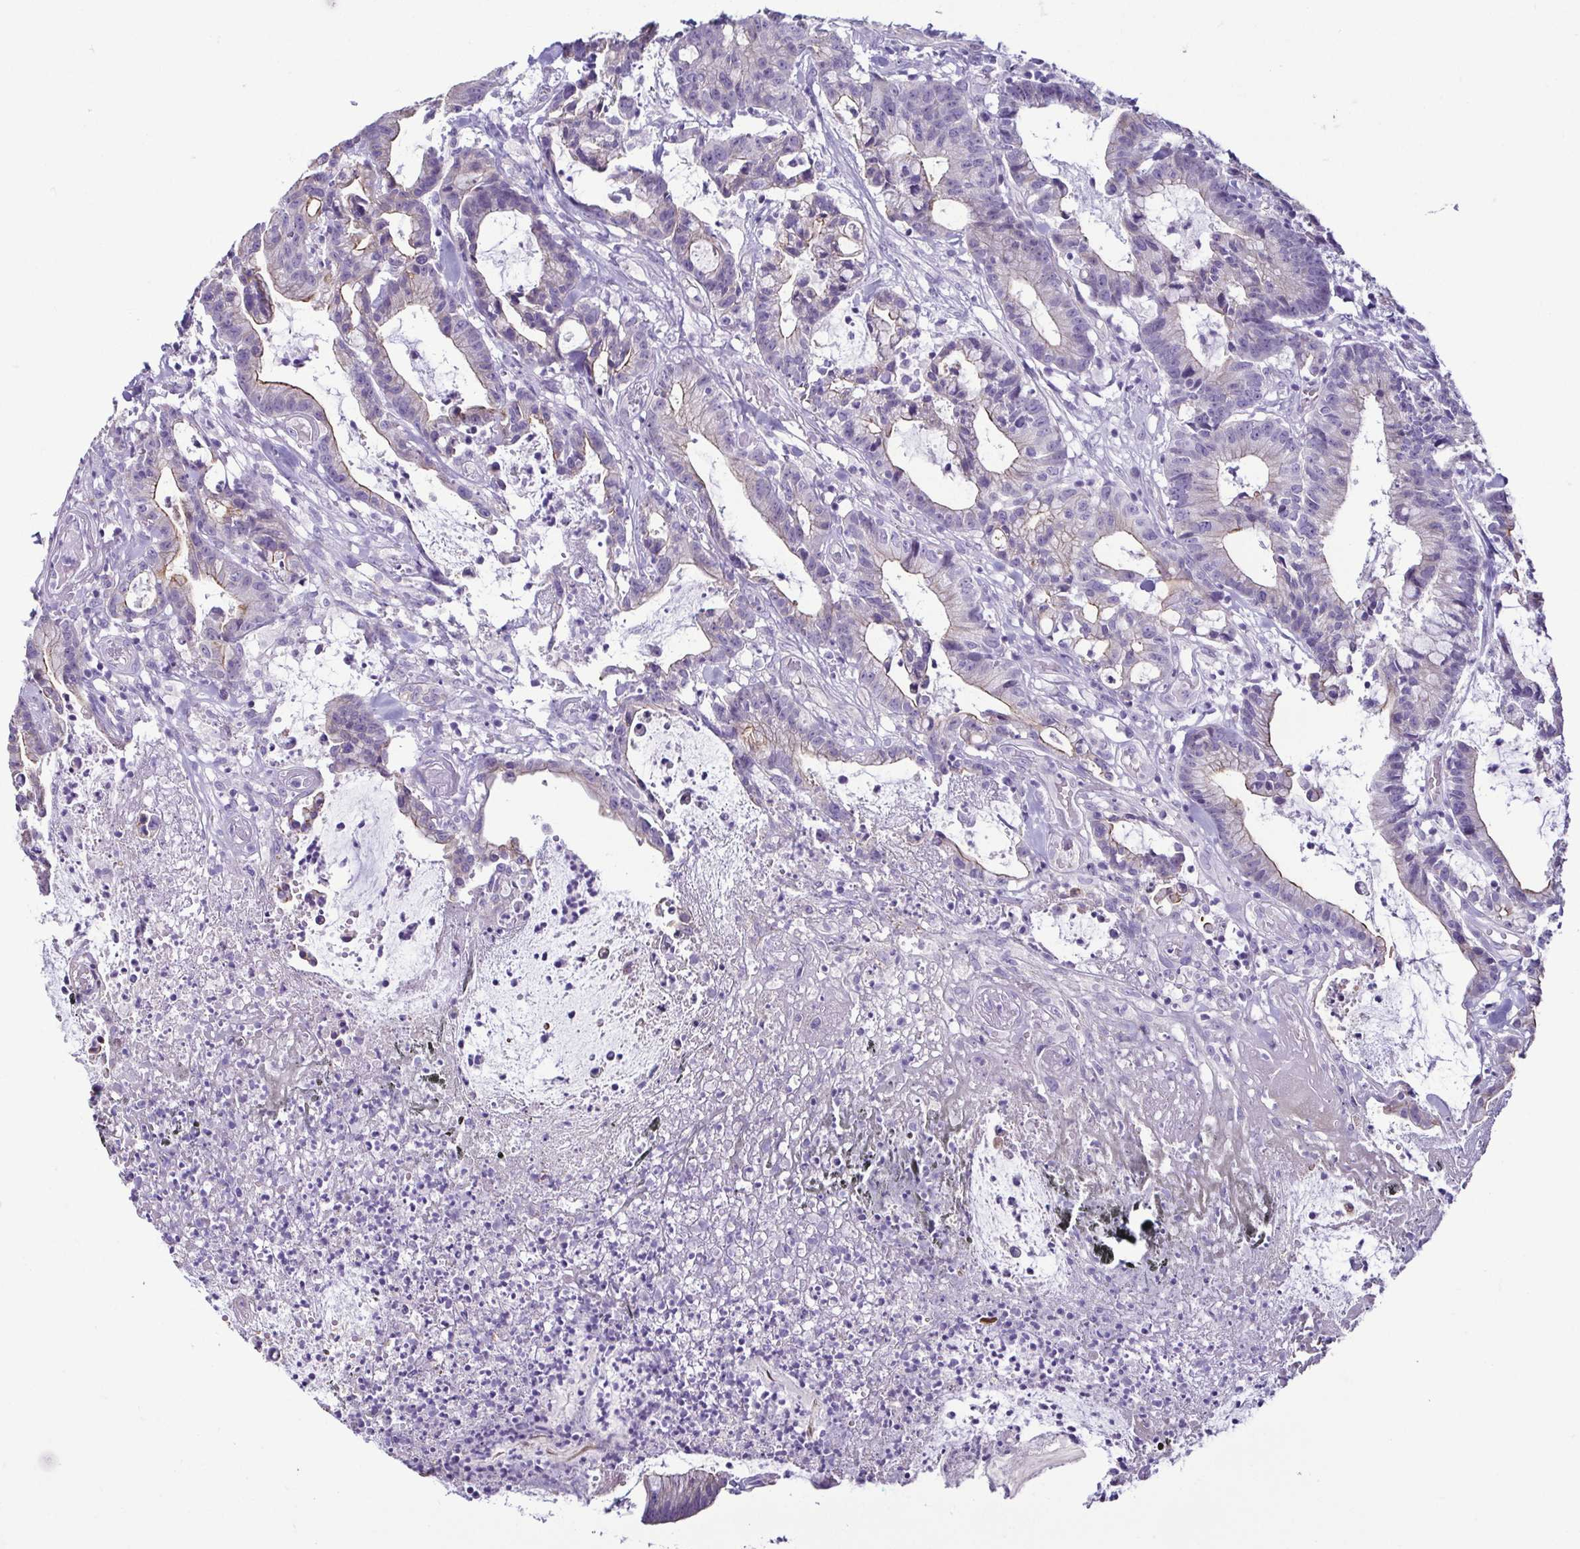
{"staining": {"intensity": "negative", "quantity": "none", "location": "none"}, "tissue": "colorectal cancer", "cell_type": "Tumor cells", "image_type": "cancer", "snomed": [{"axis": "morphology", "description": "Adenocarcinoma, NOS"}, {"axis": "topography", "description": "Colon"}], "caption": "Tumor cells are negative for protein expression in human colorectal cancer (adenocarcinoma).", "gene": "CASP14", "patient": {"sex": "female", "age": 78}}